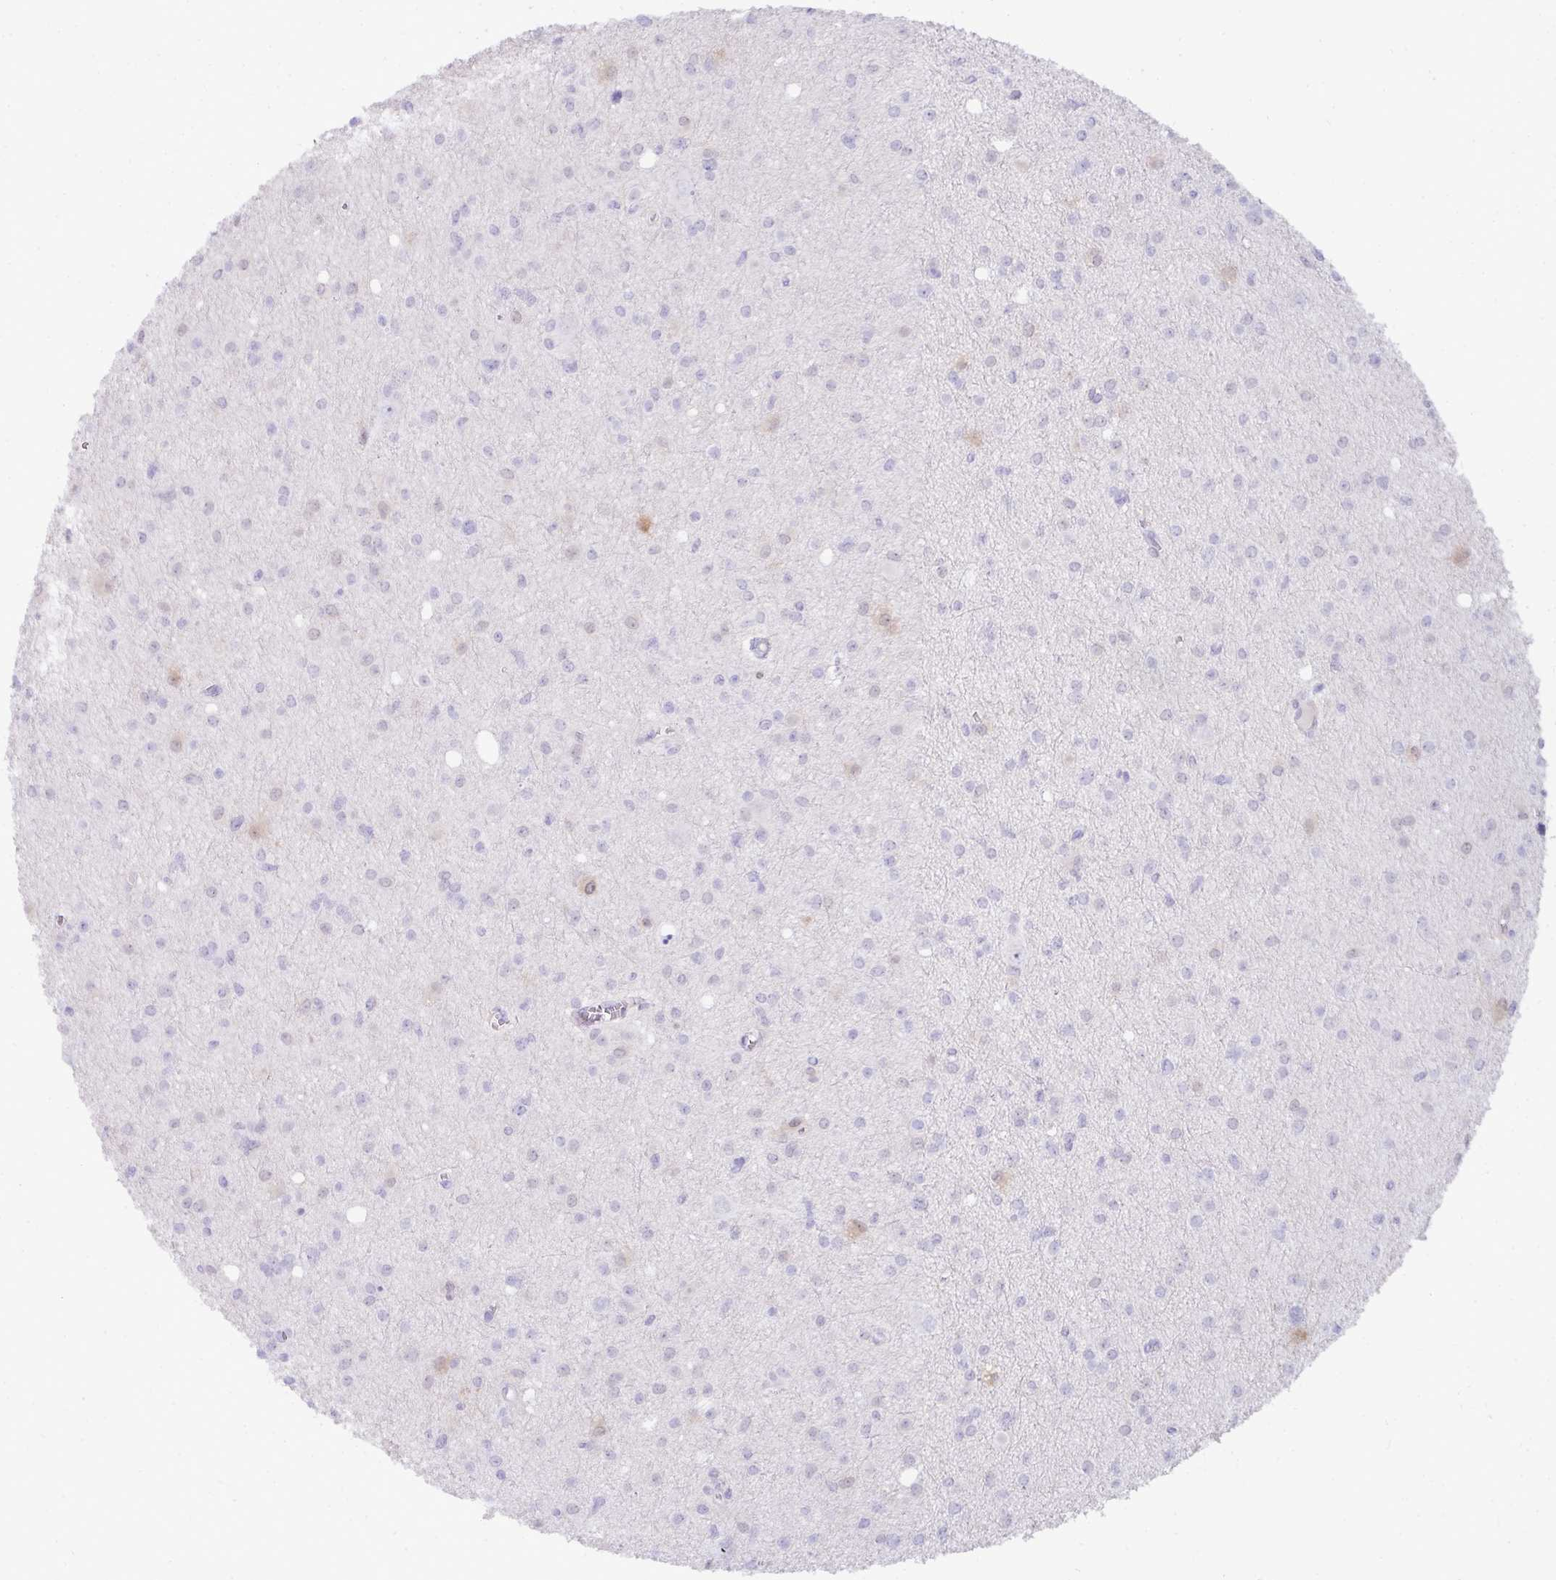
{"staining": {"intensity": "negative", "quantity": "none", "location": "none"}, "tissue": "glioma", "cell_type": "Tumor cells", "image_type": "cancer", "snomed": [{"axis": "morphology", "description": "Glioma, malignant, High grade"}, {"axis": "topography", "description": "Brain"}], "caption": "DAB (3,3'-diaminobenzidine) immunohistochemical staining of high-grade glioma (malignant) demonstrates no significant expression in tumor cells. The staining was performed using DAB to visualize the protein expression in brown, while the nuclei were stained in blue with hematoxylin (Magnification: 20x).", "gene": "HSPB6", "patient": {"sex": "male", "age": 23}}